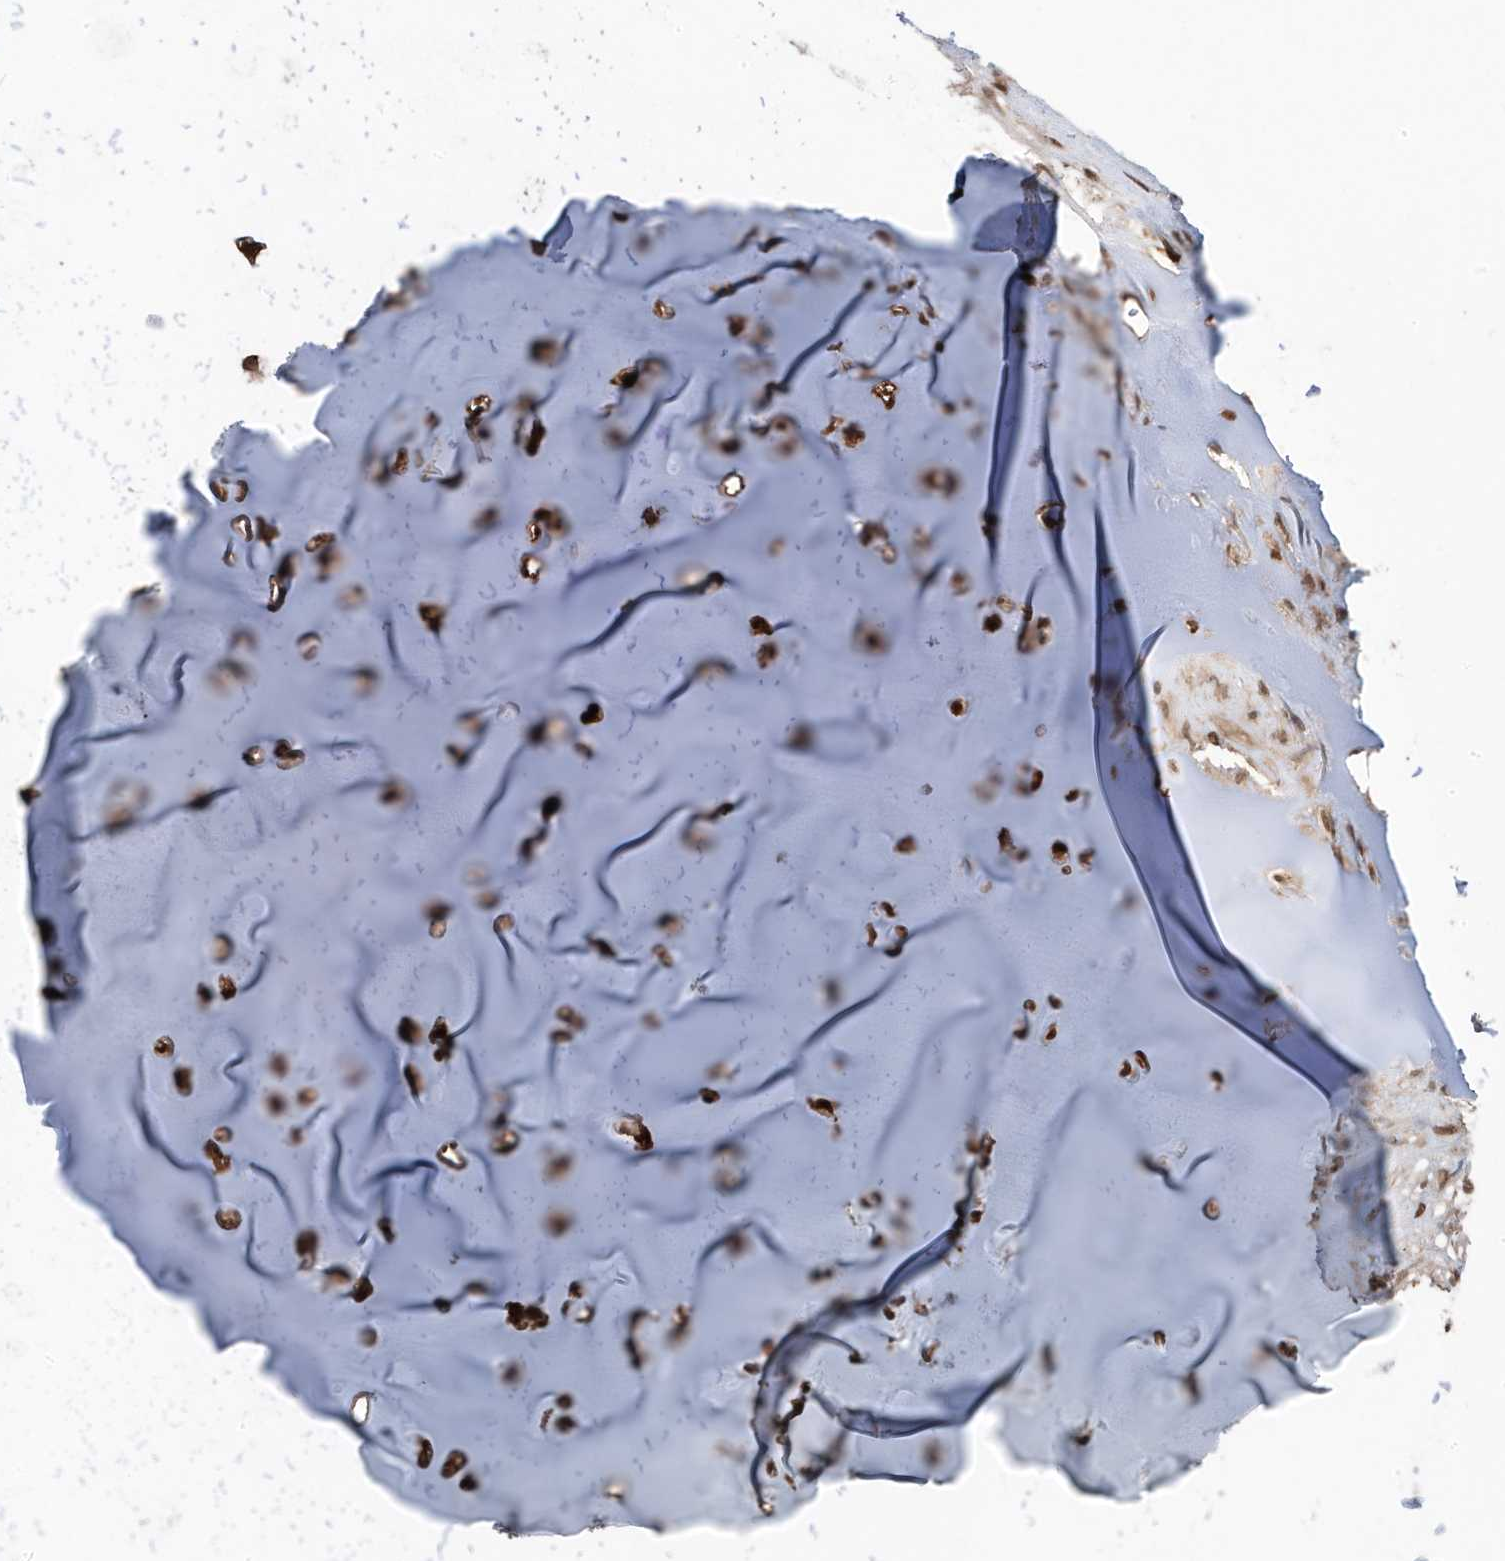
{"staining": {"intensity": "weak", "quantity": "25%-75%", "location": "nuclear"}, "tissue": "adipose tissue", "cell_type": "Adipocytes", "image_type": "normal", "snomed": [{"axis": "morphology", "description": "Normal tissue, NOS"}, {"axis": "morphology", "description": "Basal cell carcinoma"}, {"axis": "topography", "description": "Cartilage tissue"}, {"axis": "topography", "description": "Nasopharynx"}, {"axis": "topography", "description": "Oral tissue"}], "caption": "The photomicrograph reveals staining of normal adipose tissue, revealing weak nuclear protein staining (brown color) within adipocytes. The staining is performed using DAB (3,3'-diaminobenzidine) brown chromogen to label protein expression. The nuclei are counter-stained blue using hematoxylin.", "gene": "MAPK1IP1L", "patient": {"sex": "female", "age": 77}}